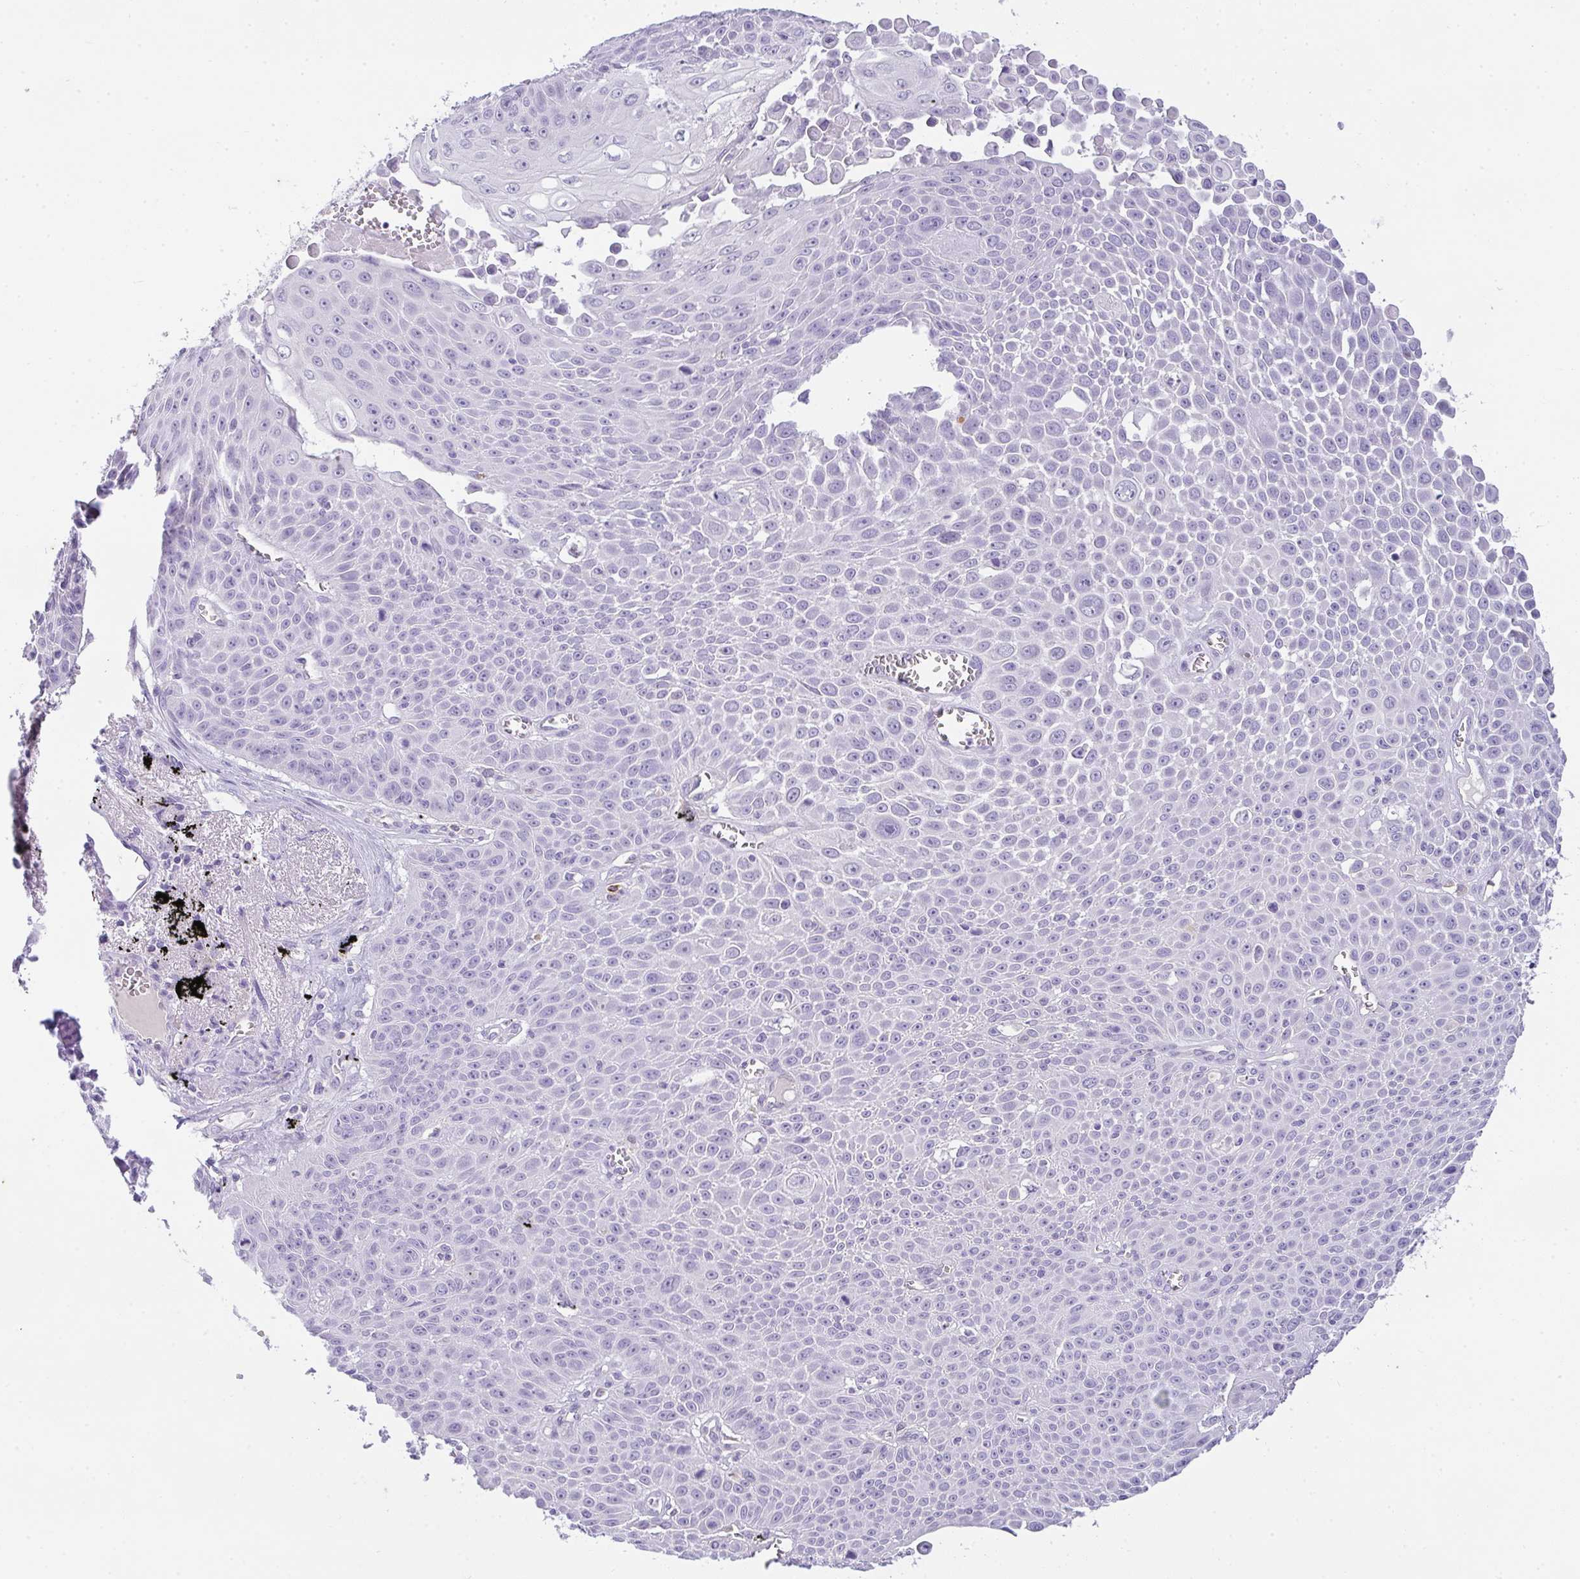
{"staining": {"intensity": "negative", "quantity": "none", "location": "none"}, "tissue": "lung cancer", "cell_type": "Tumor cells", "image_type": "cancer", "snomed": [{"axis": "morphology", "description": "Squamous cell carcinoma, NOS"}, {"axis": "morphology", "description": "Squamous cell carcinoma, metastatic, NOS"}, {"axis": "topography", "description": "Lymph node"}, {"axis": "topography", "description": "Lung"}], "caption": "Immunohistochemistry of lung cancer shows no positivity in tumor cells.", "gene": "COX7B", "patient": {"sex": "female", "age": 62}}